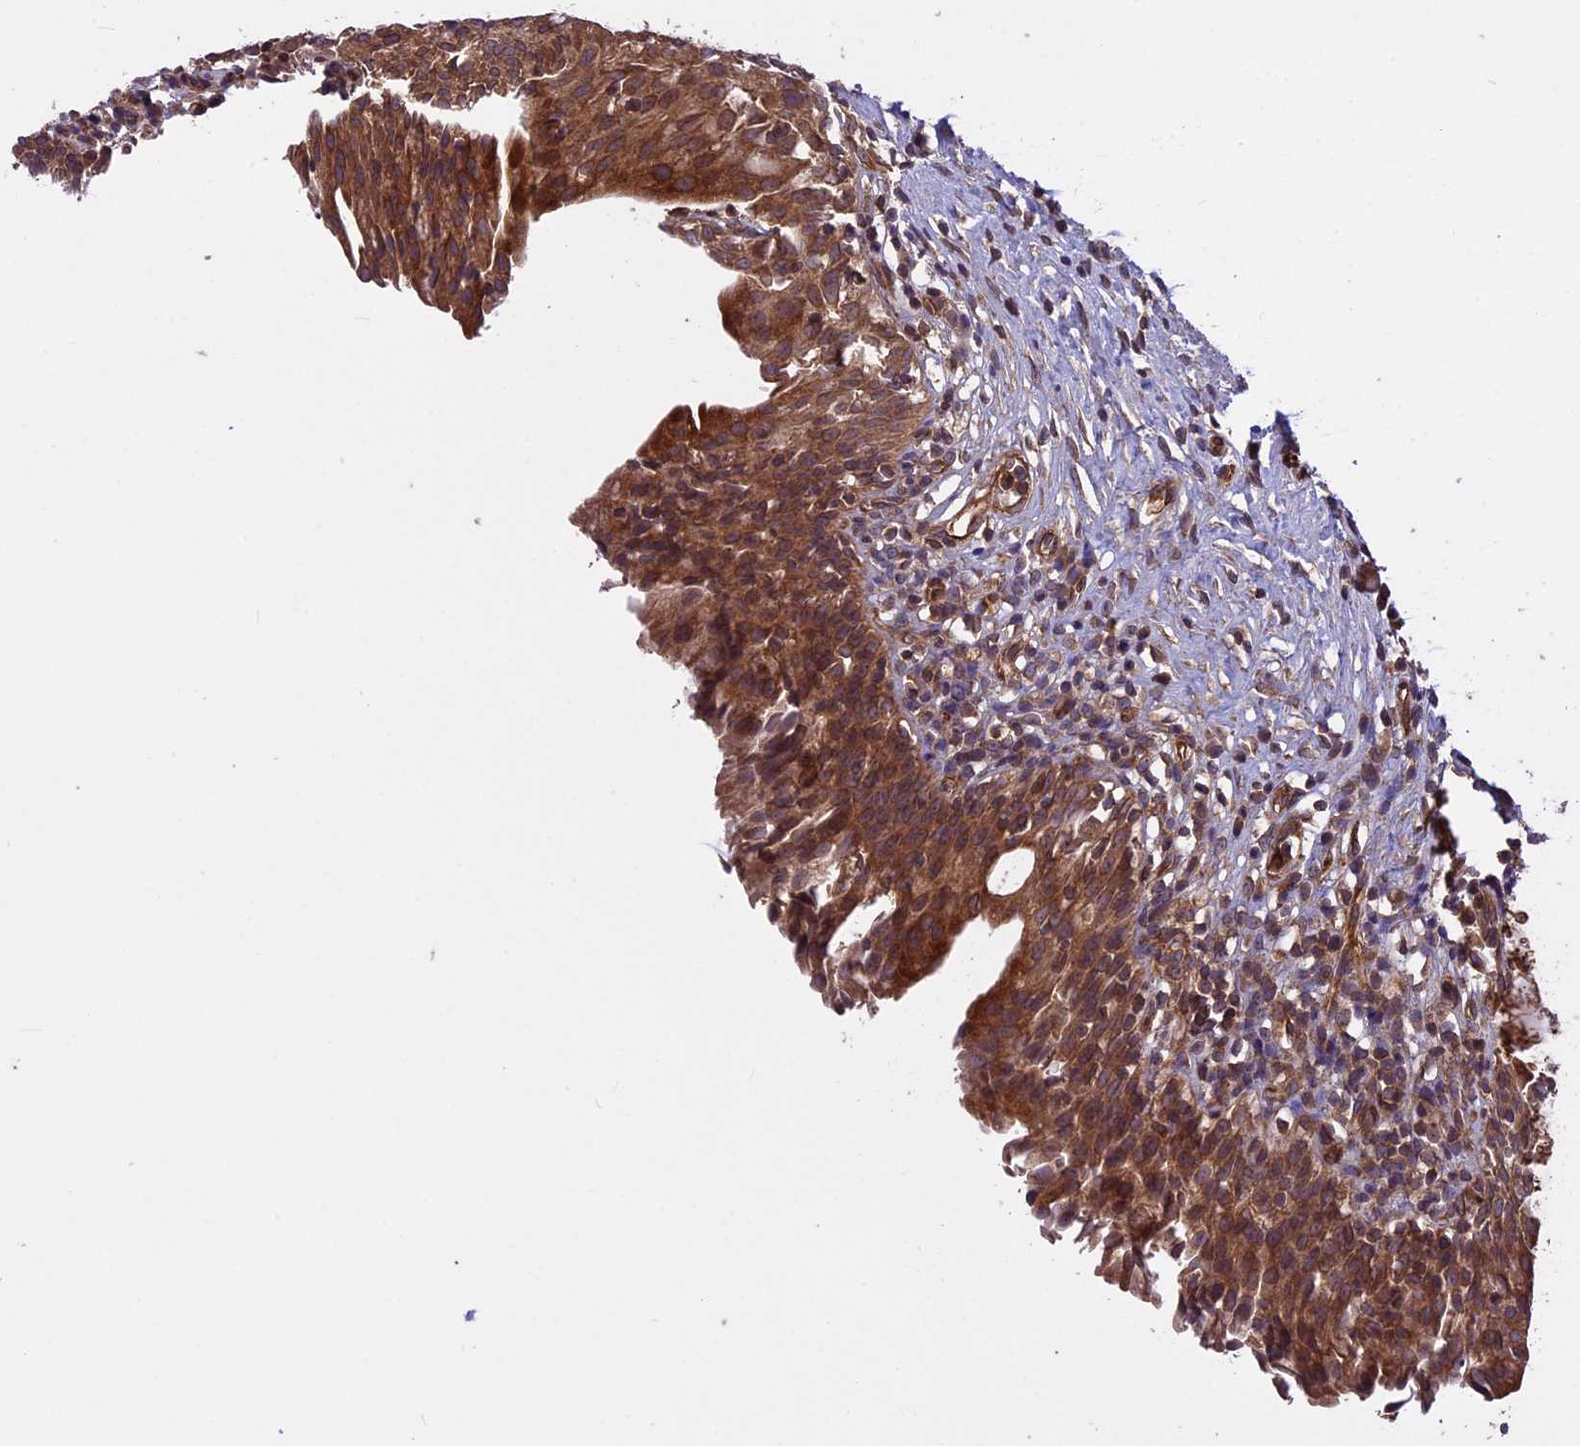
{"staining": {"intensity": "moderate", "quantity": ">75%", "location": "cytoplasmic/membranous"}, "tissue": "urinary bladder", "cell_type": "Urothelial cells", "image_type": "normal", "snomed": [{"axis": "morphology", "description": "Normal tissue, NOS"}, {"axis": "morphology", "description": "Inflammation, NOS"}, {"axis": "topography", "description": "Urinary bladder"}], "caption": "Brown immunohistochemical staining in normal human urinary bladder exhibits moderate cytoplasmic/membranous positivity in approximately >75% of urothelial cells.", "gene": "CCDC125", "patient": {"sex": "male", "age": 63}}